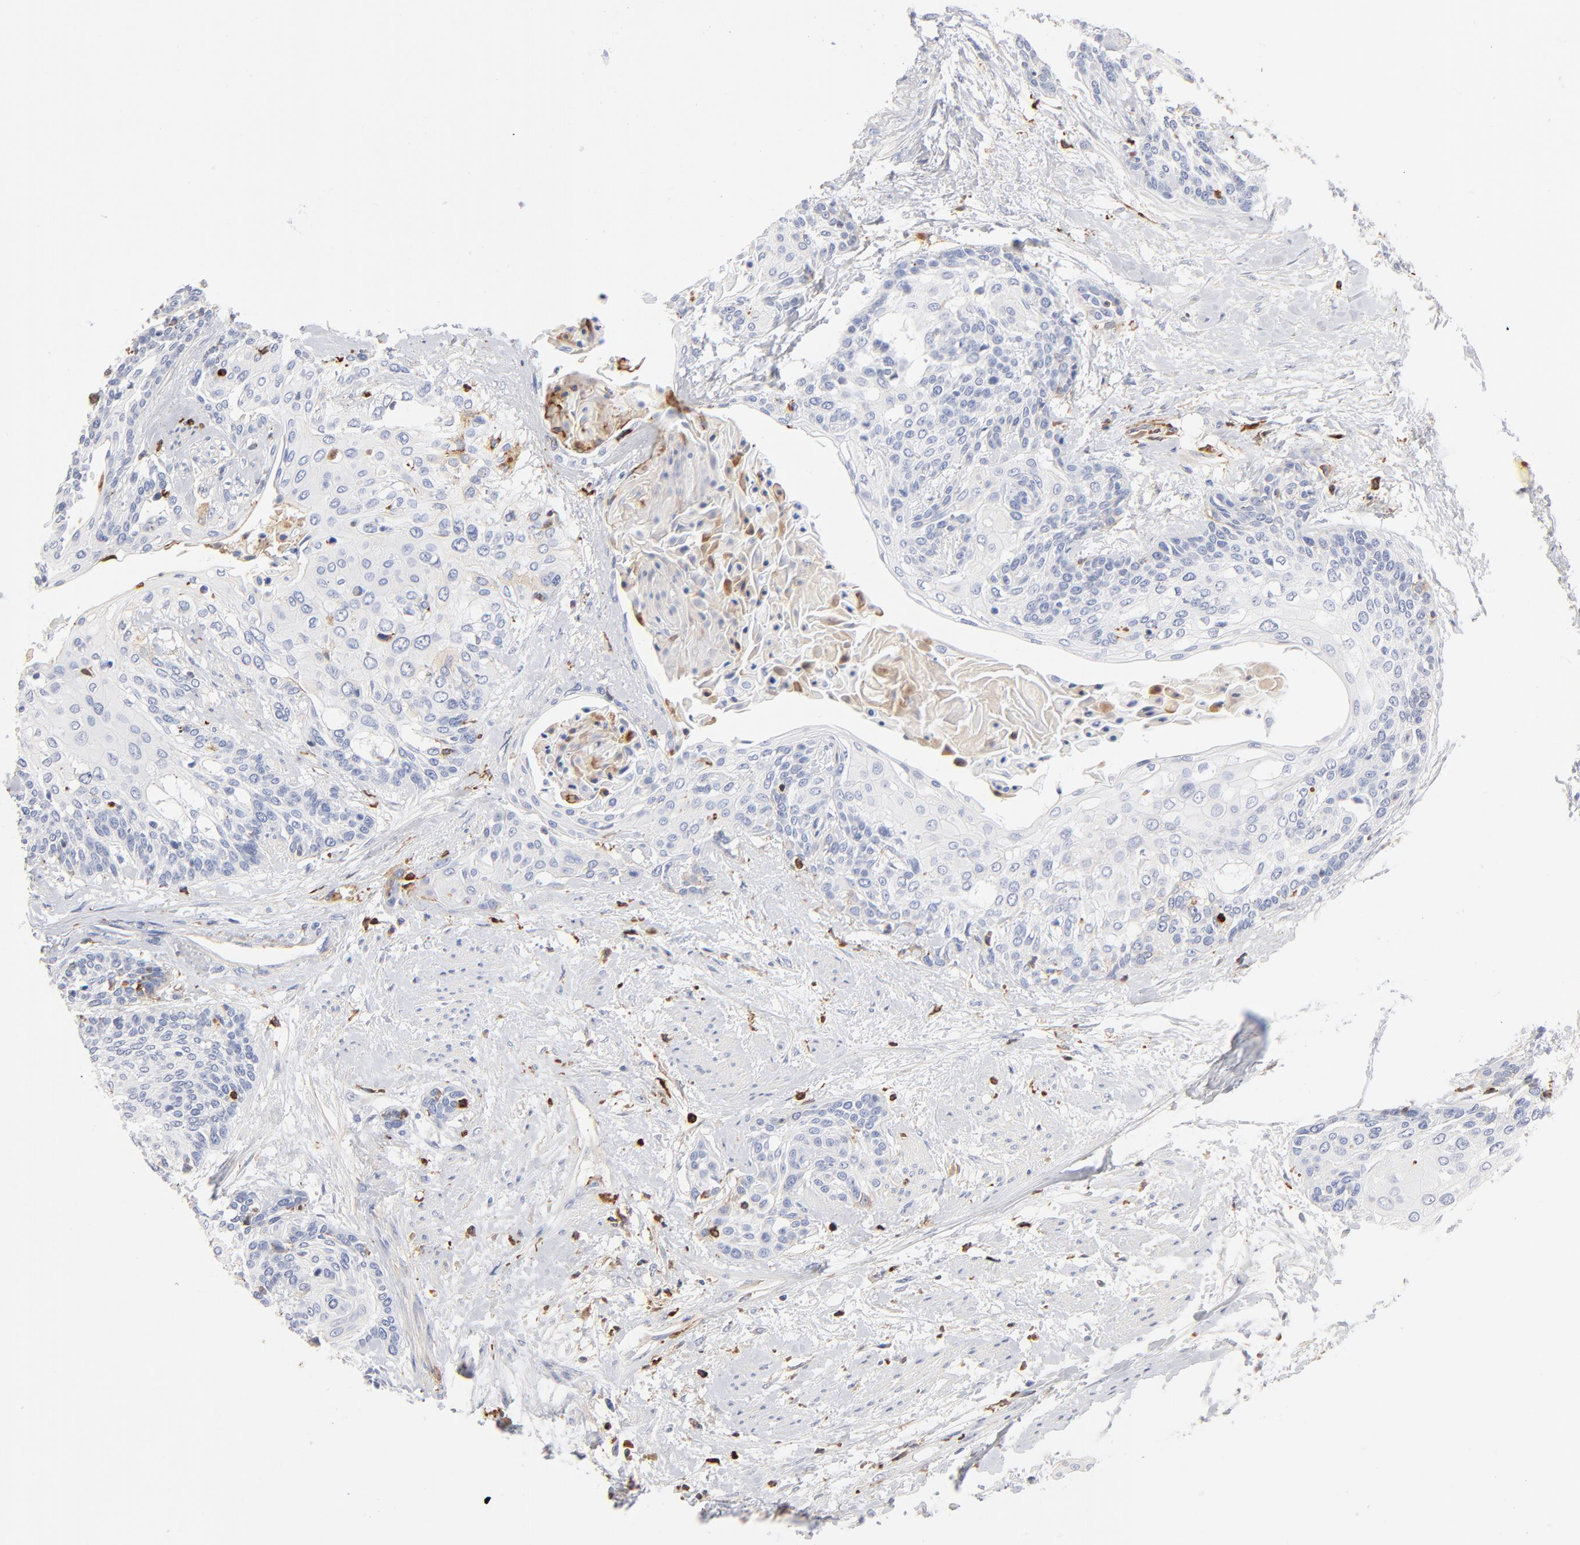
{"staining": {"intensity": "negative", "quantity": "none", "location": "none"}, "tissue": "cervical cancer", "cell_type": "Tumor cells", "image_type": "cancer", "snomed": [{"axis": "morphology", "description": "Squamous cell carcinoma, NOS"}, {"axis": "topography", "description": "Cervix"}], "caption": "Cervical cancer was stained to show a protein in brown. There is no significant positivity in tumor cells.", "gene": "APOH", "patient": {"sex": "female", "age": 57}}